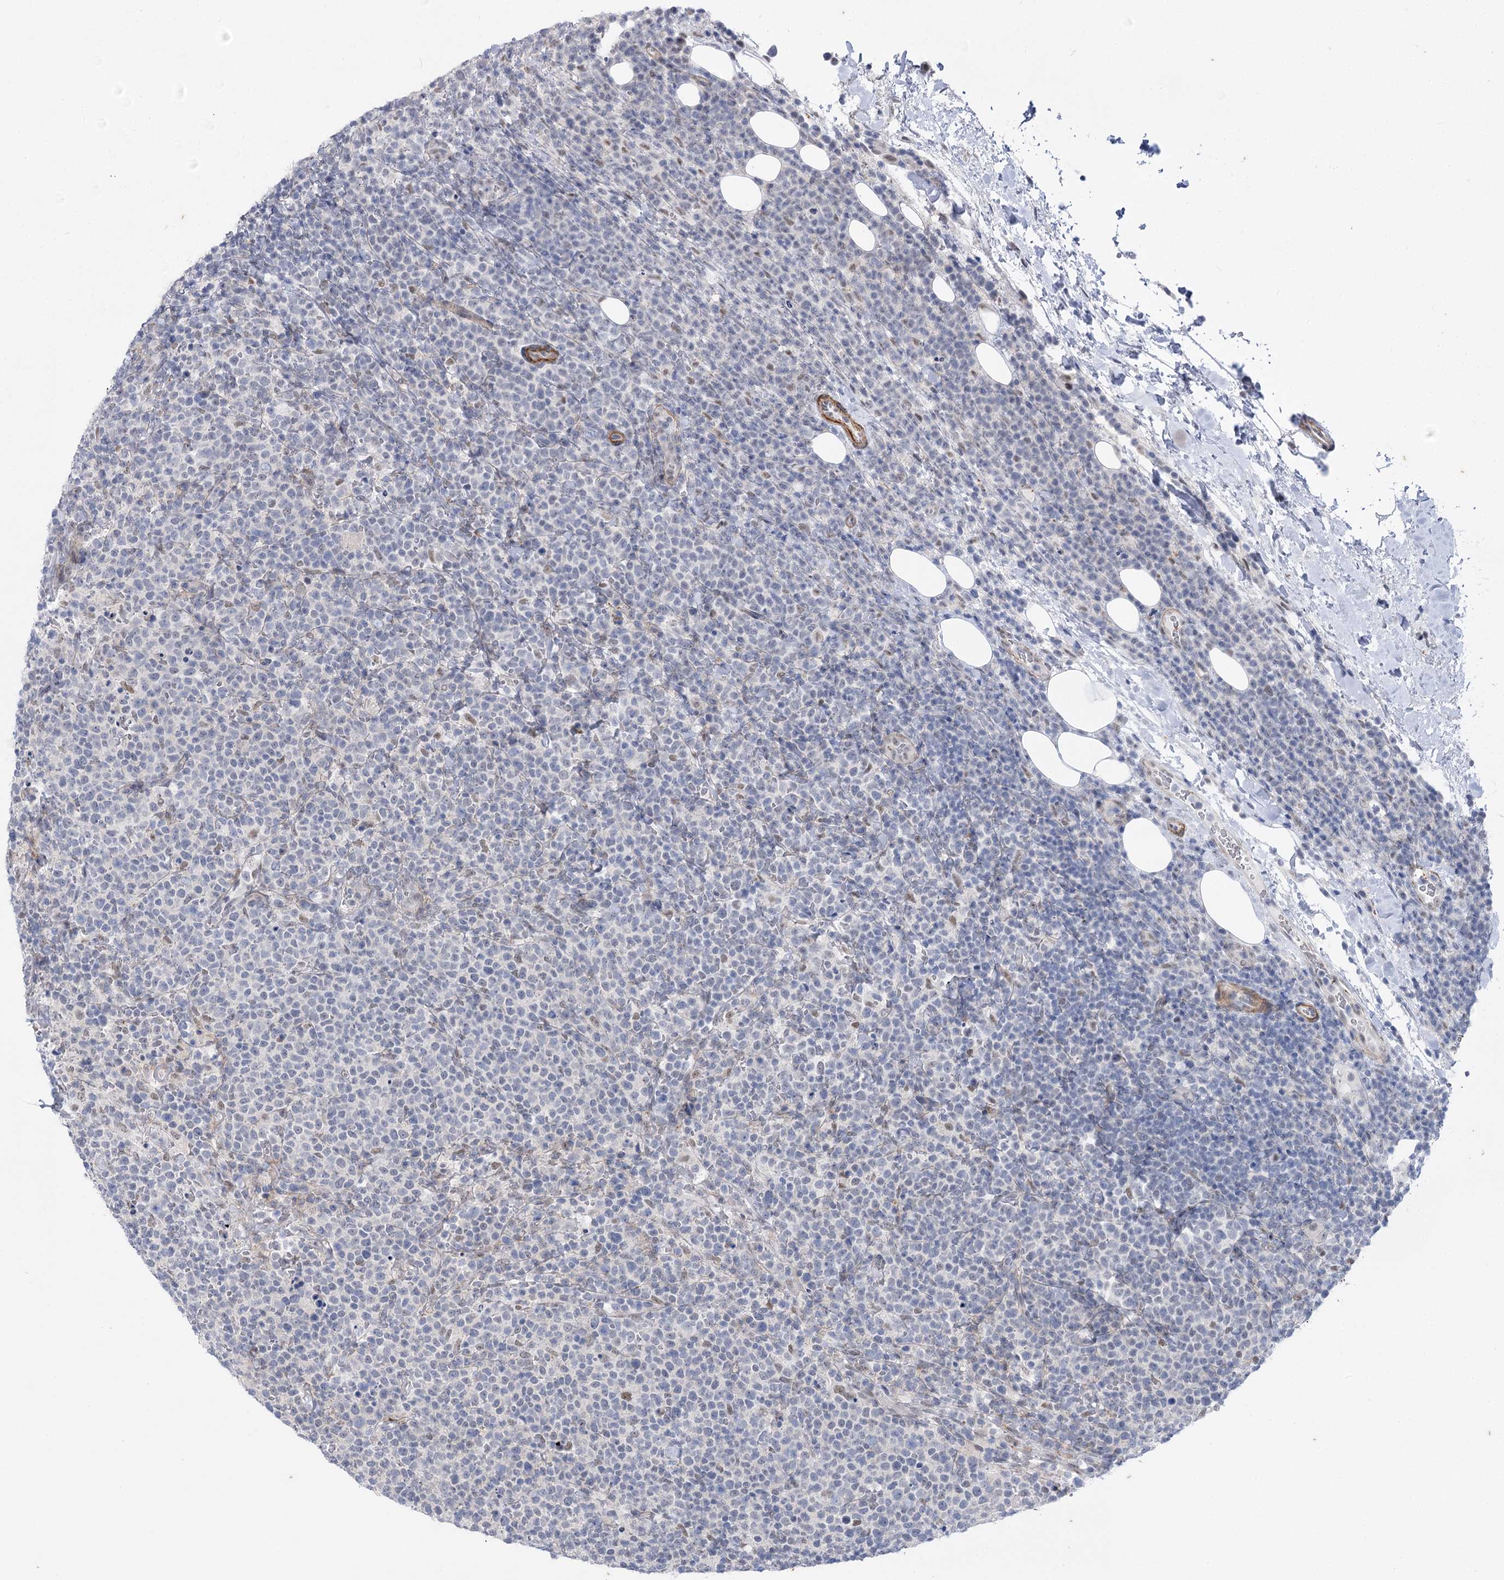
{"staining": {"intensity": "negative", "quantity": "none", "location": "none"}, "tissue": "lymphoma", "cell_type": "Tumor cells", "image_type": "cancer", "snomed": [{"axis": "morphology", "description": "Malignant lymphoma, non-Hodgkin's type, High grade"}, {"axis": "topography", "description": "Lymph node"}], "caption": "DAB immunohistochemical staining of human lymphoma demonstrates no significant staining in tumor cells.", "gene": "AGXT2", "patient": {"sex": "male", "age": 61}}